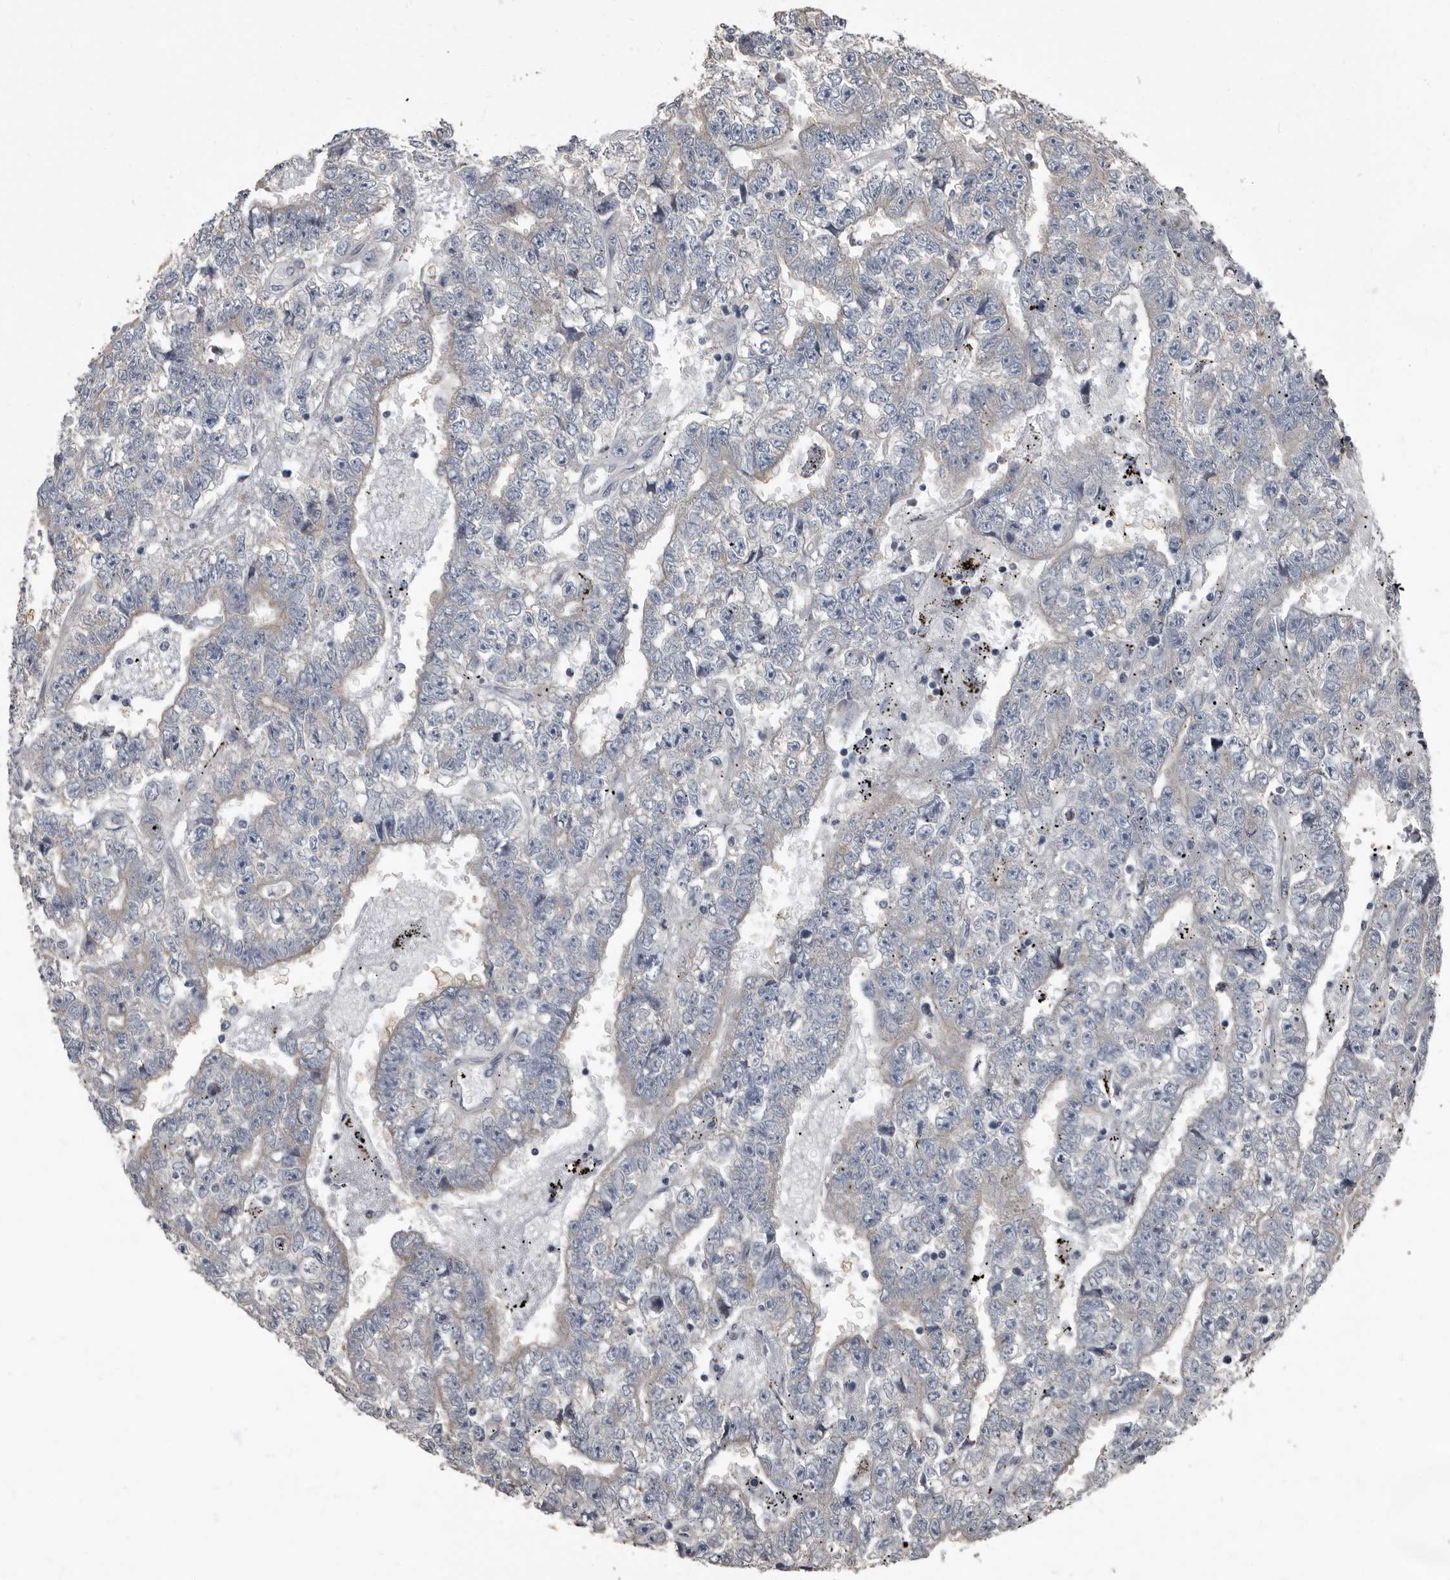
{"staining": {"intensity": "weak", "quantity": "<25%", "location": "cytoplasmic/membranous"}, "tissue": "testis cancer", "cell_type": "Tumor cells", "image_type": "cancer", "snomed": [{"axis": "morphology", "description": "Carcinoma, Embryonal, NOS"}, {"axis": "topography", "description": "Testis"}], "caption": "Testis cancer stained for a protein using immunohistochemistry (IHC) reveals no positivity tumor cells.", "gene": "TPD52L1", "patient": {"sex": "male", "age": 25}}